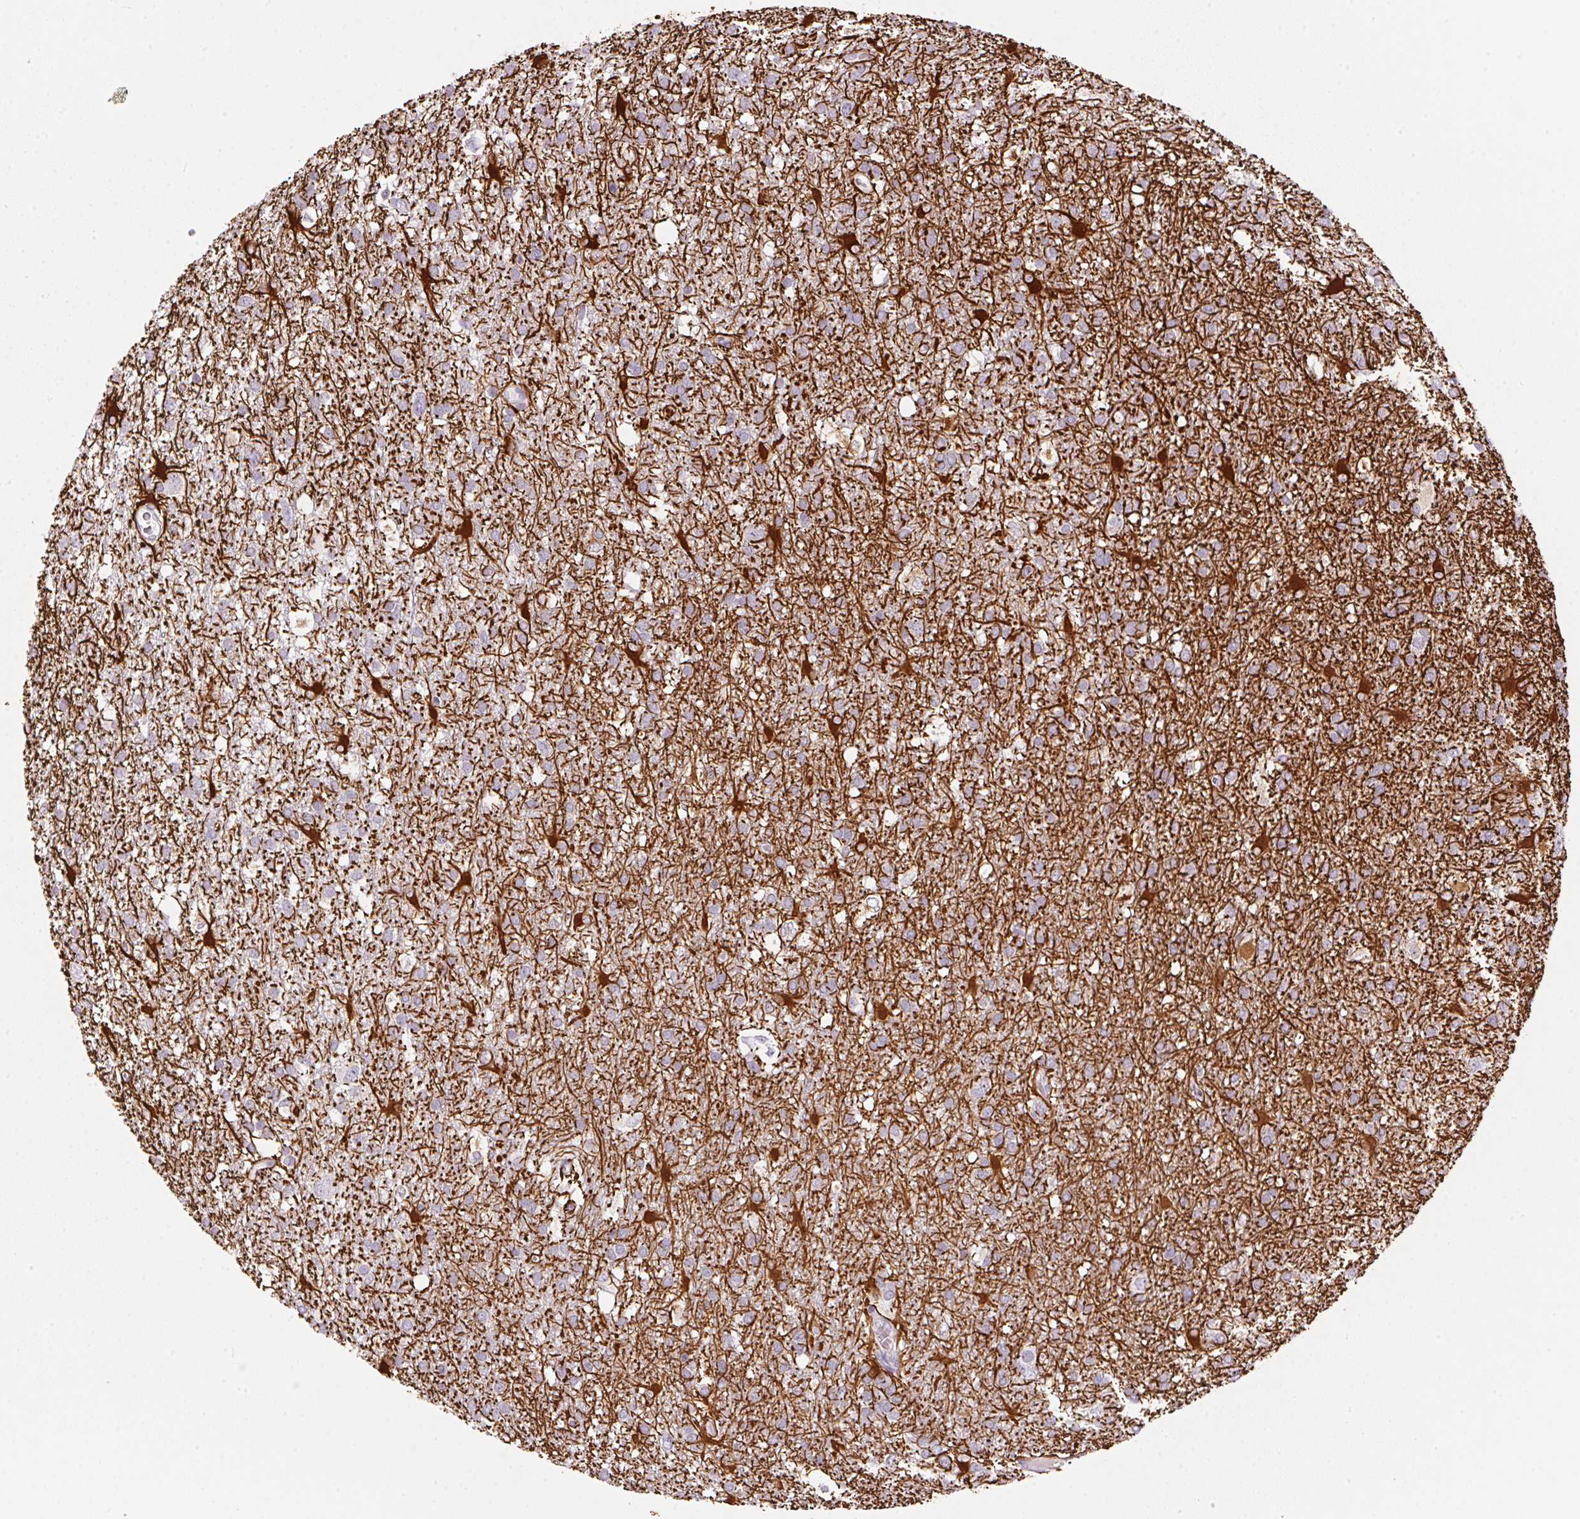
{"staining": {"intensity": "strong", "quantity": "<25%", "location": "cytoplasmic/membranous"}, "tissue": "glioma", "cell_type": "Tumor cells", "image_type": "cancer", "snomed": [{"axis": "morphology", "description": "Glioma, malignant, High grade"}, {"axis": "topography", "description": "Brain"}], "caption": "Glioma stained with DAB IHC displays medium levels of strong cytoplasmic/membranous expression in about <25% of tumor cells.", "gene": "ECPAS", "patient": {"sex": "male", "age": 61}}